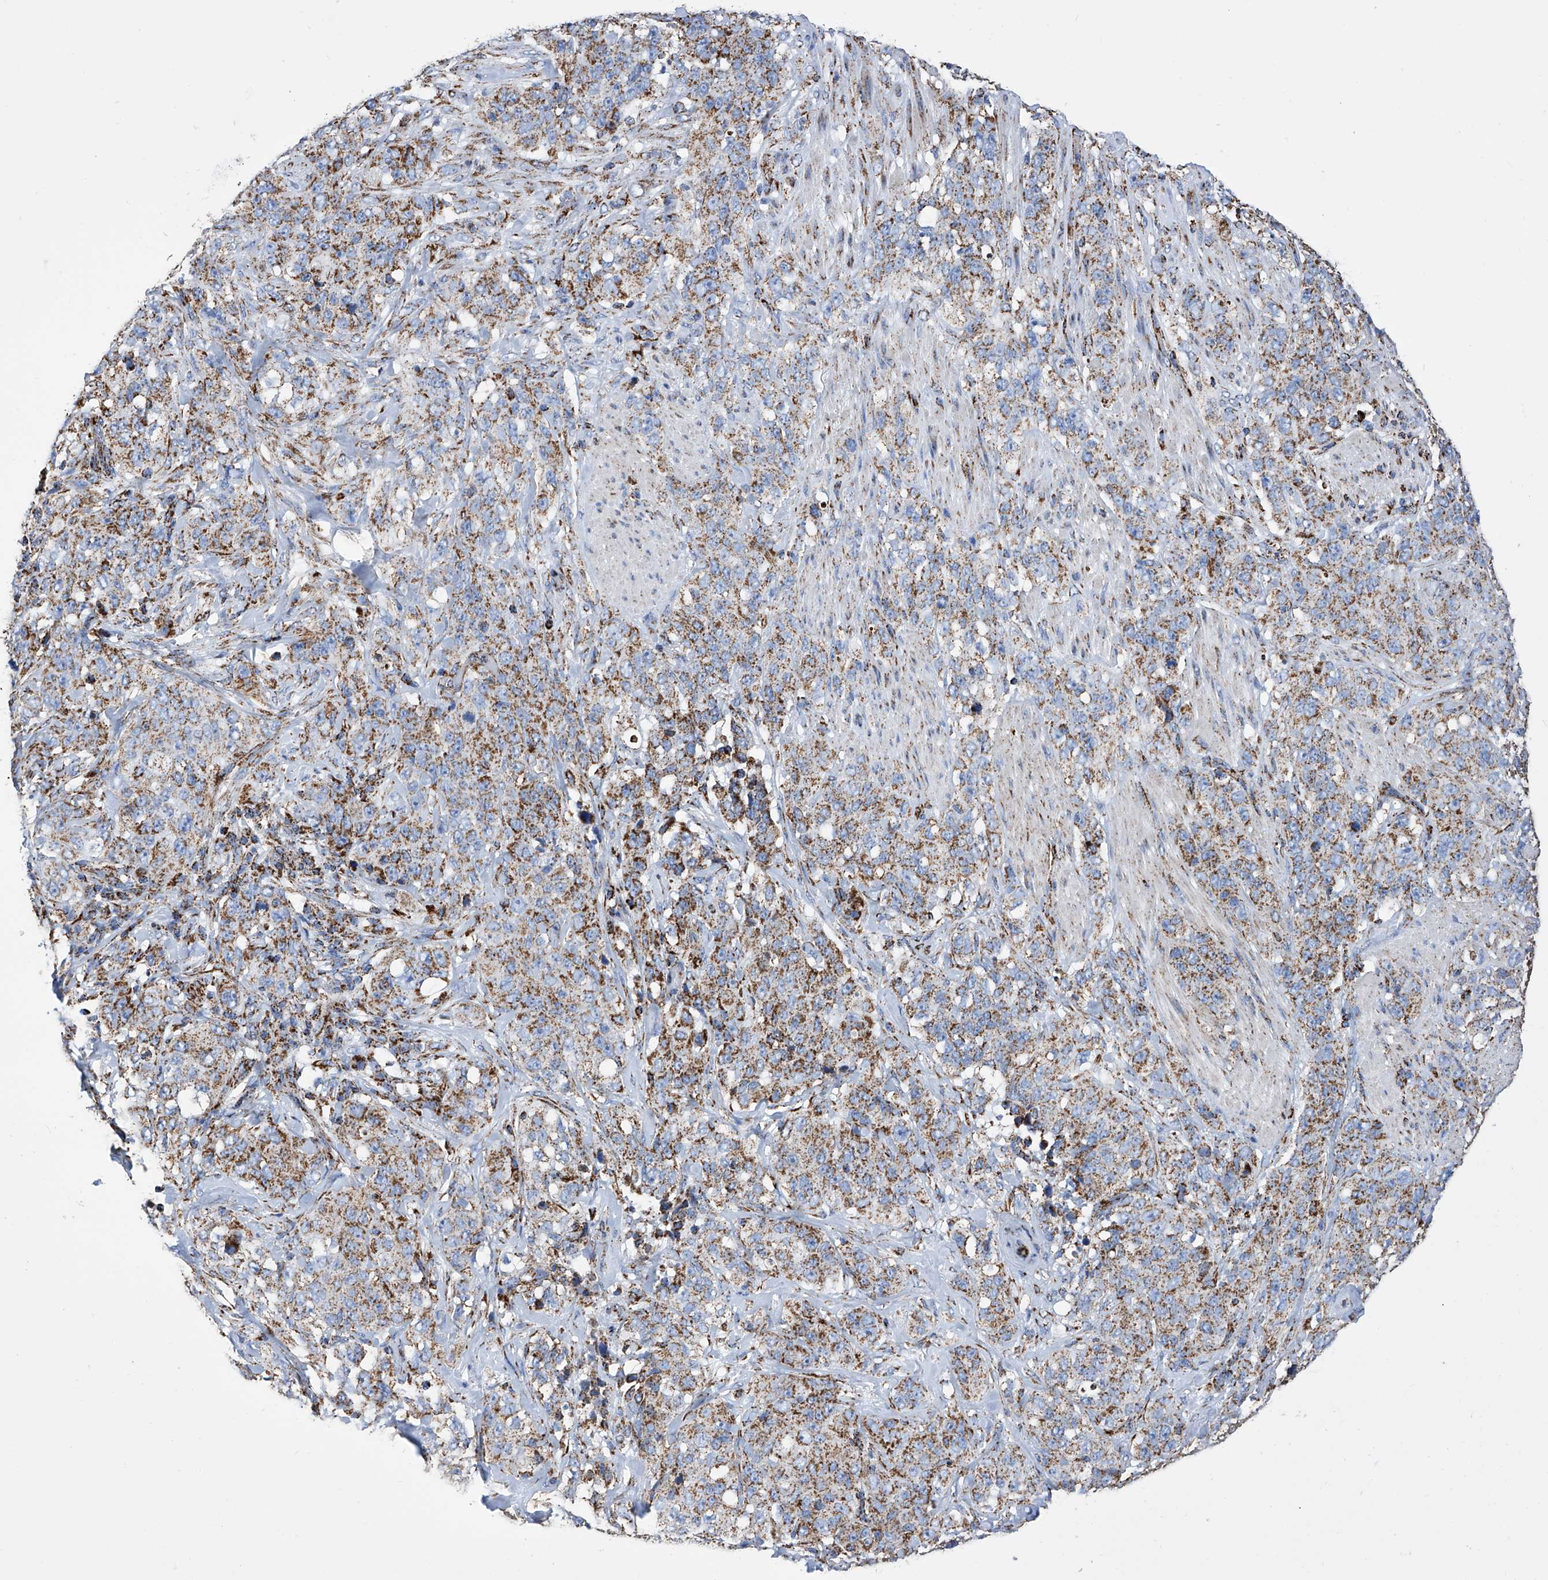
{"staining": {"intensity": "moderate", "quantity": ">75%", "location": "cytoplasmic/membranous"}, "tissue": "stomach cancer", "cell_type": "Tumor cells", "image_type": "cancer", "snomed": [{"axis": "morphology", "description": "Adenocarcinoma, NOS"}, {"axis": "topography", "description": "Stomach"}], "caption": "Immunohistochemical staining of stomach cancer (adenocarcinoma) reveals medium levels of moderate cytoplasmic/membranous protein positivity in approximately >75% of tumor cells. The staining was performed using DAB, with brown indicating positive protein expression. Nuclei are stained blue with hematoxylin.", "gene": "ATP5PF", "patient": {"sex": "male", "age": 48}}